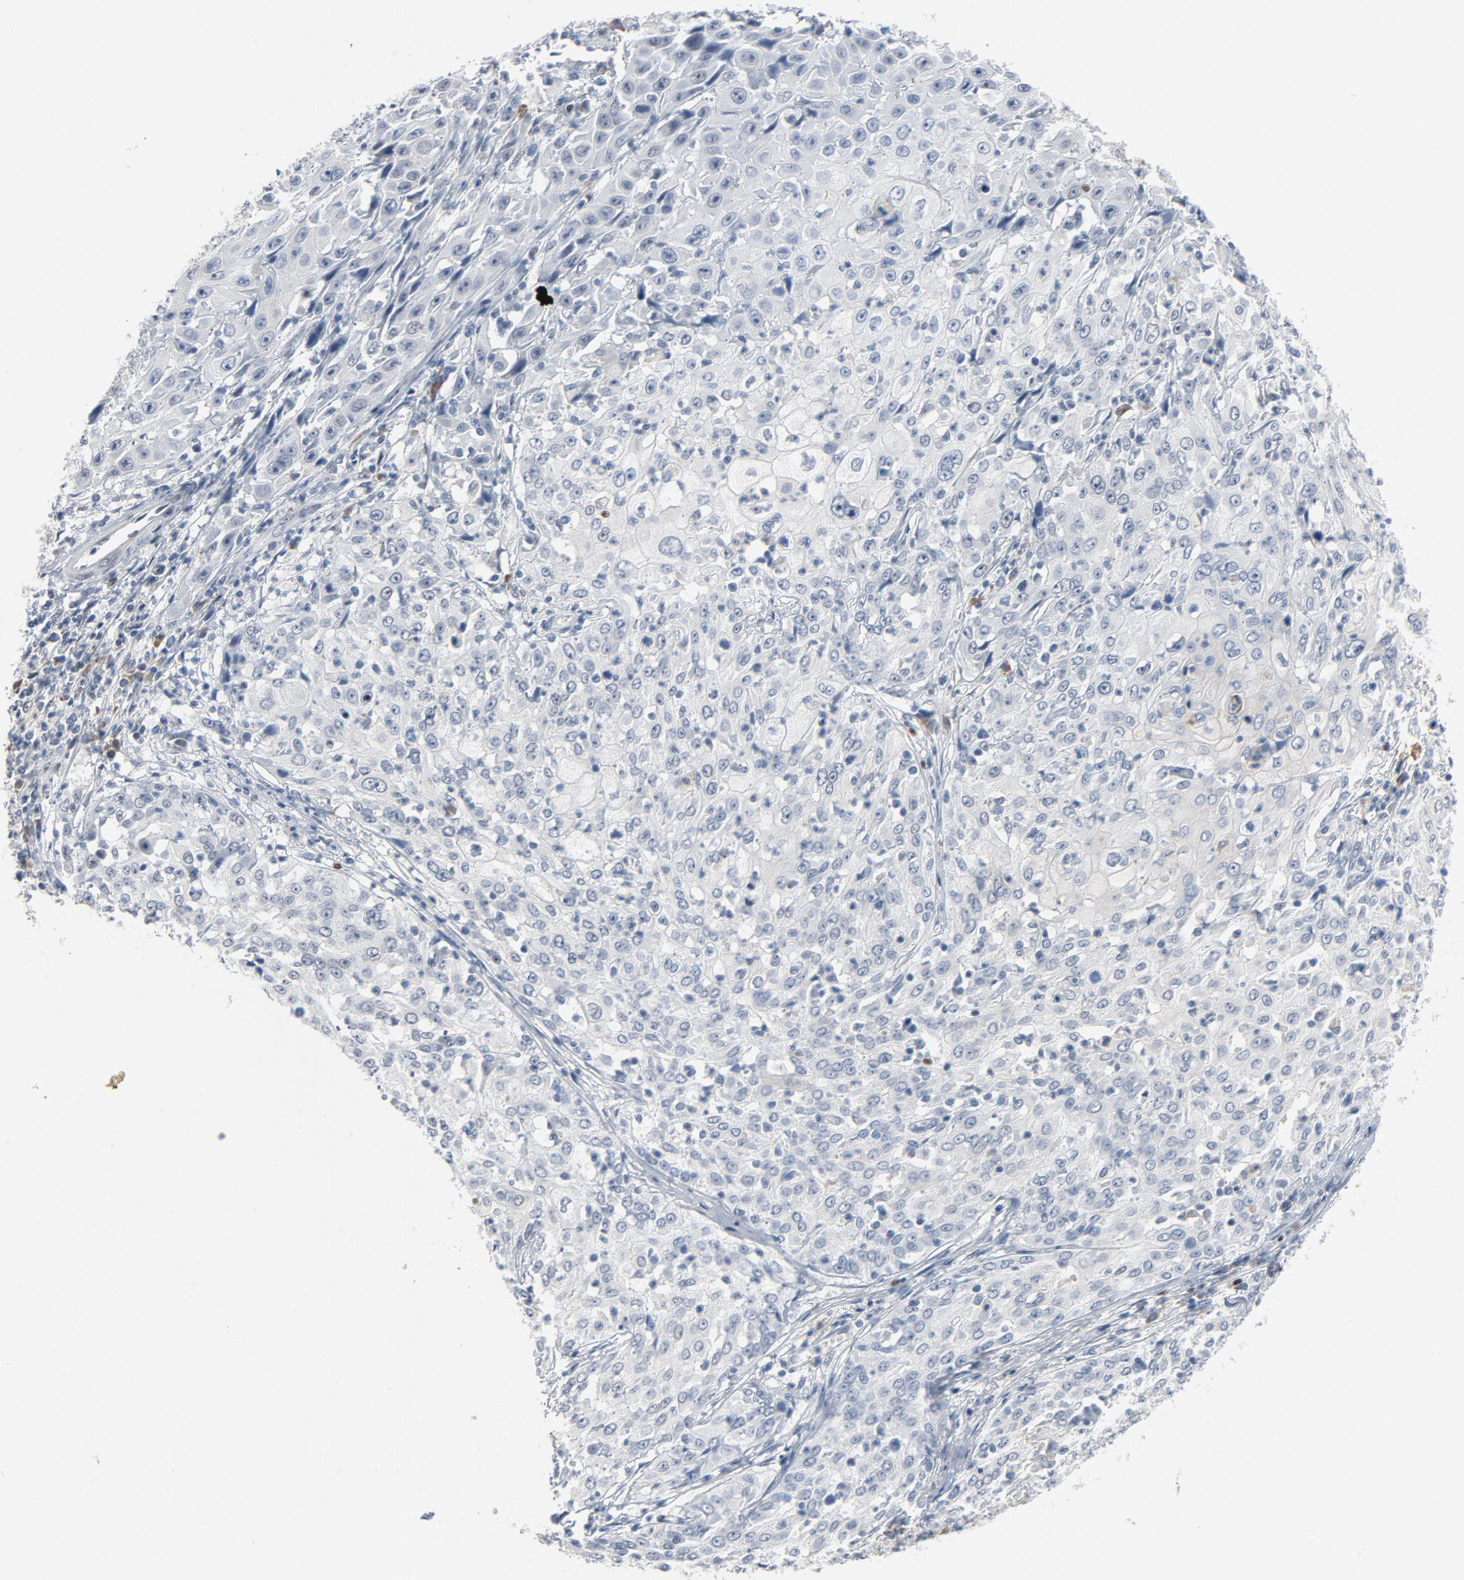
{"staining": {"intensity": "negative", "quantity": "none", "location": "none"}, "tissue": "cervical cancer", "cell_type": "Tumor cells", "image_type": "cancer", "snomed": [{"axis": "morphology", "description": "Squamous cell carcinoma, NOS"}, {"axis": "topography", "description": "Cervix"}], "caption": "Histopathology image shows no protein expression in tumor cells of cervical cancer tissue. (Immunohistochemistry, brightfield microscopy, high magnification).", "gene": "FOXP1", "patient": {"sex": "female", "age": 39}}